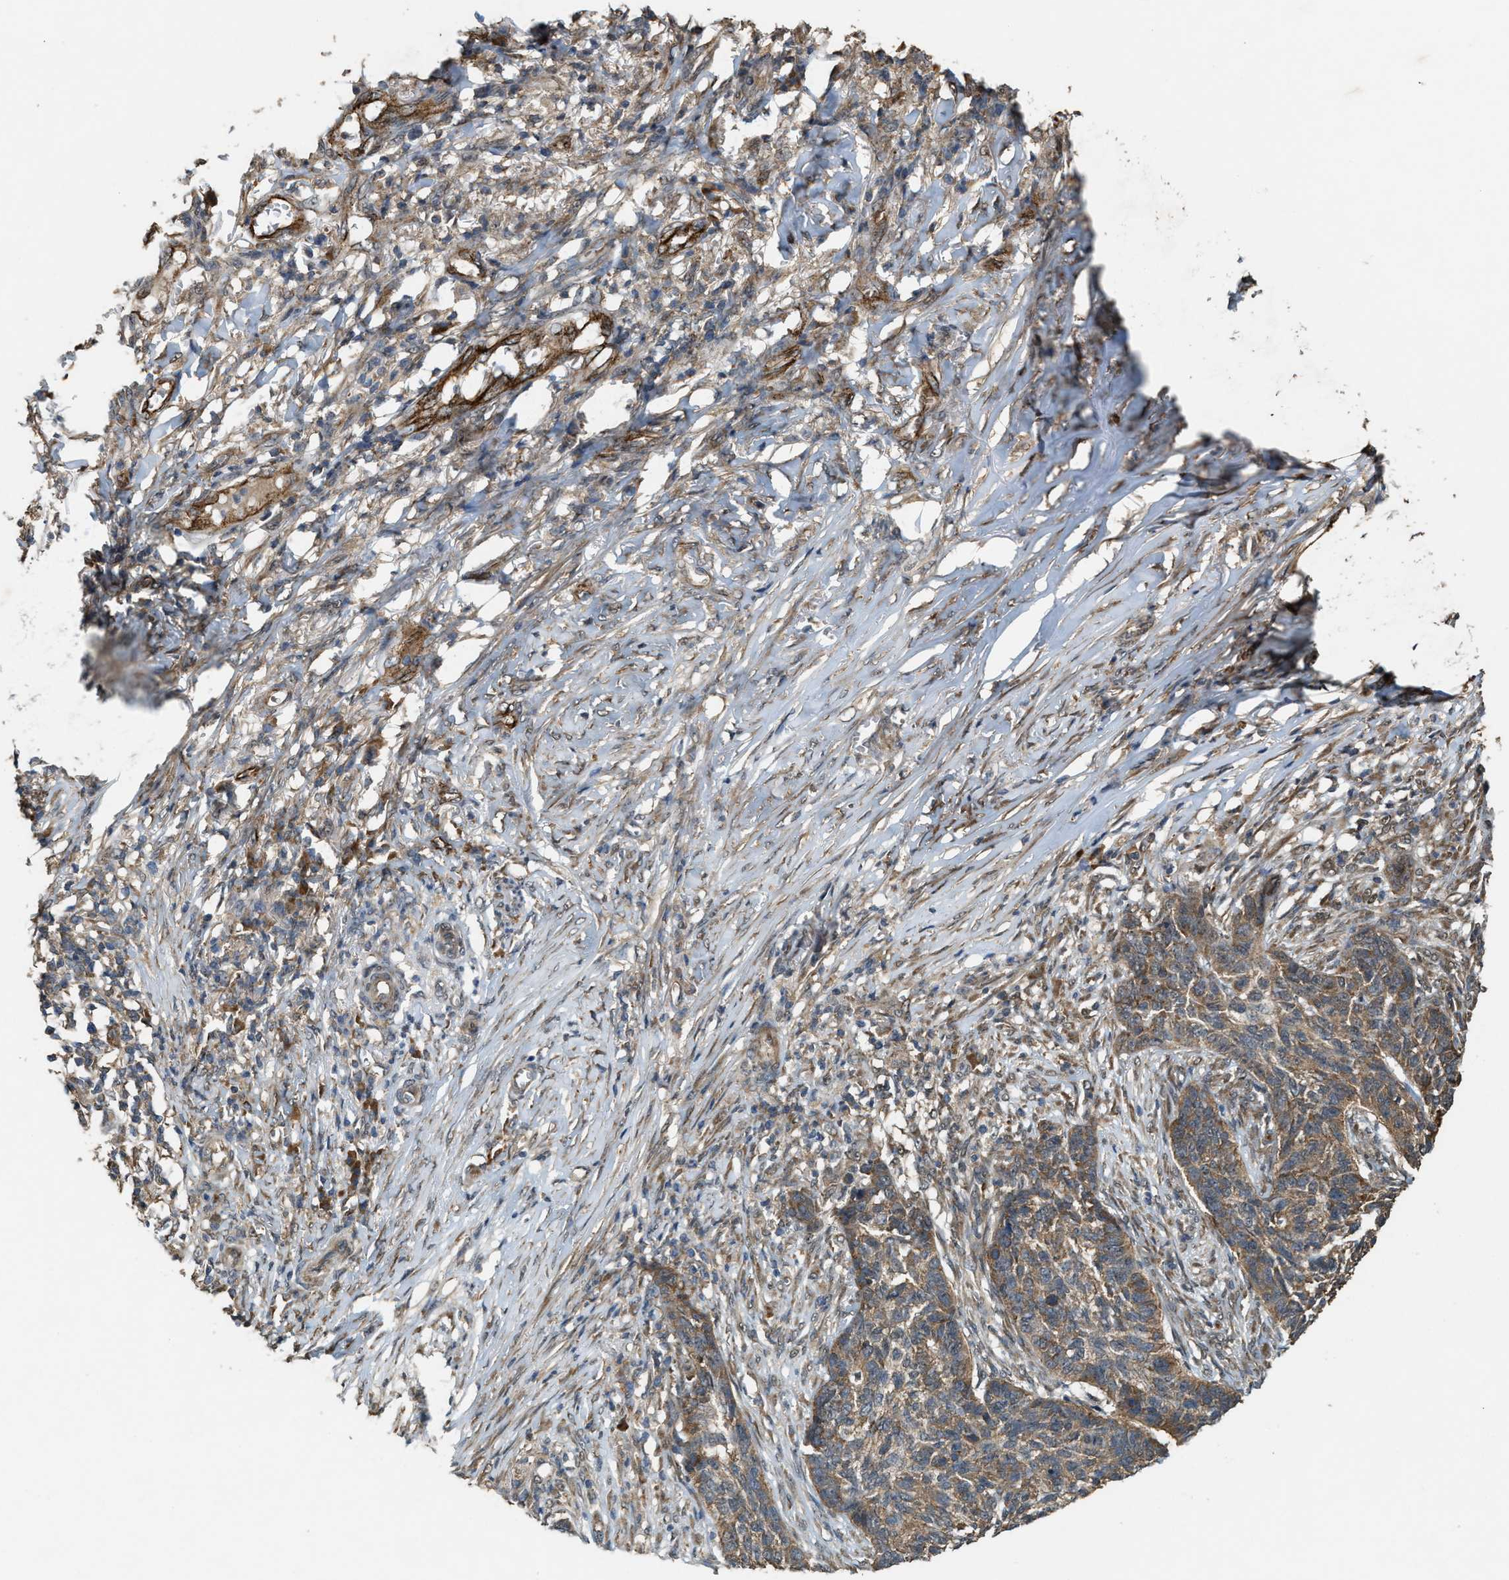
{"staining": {"intensity": "moderate", "quantity": ">75%", "location": "cytoplasmic/membranous"}, "tissue": "skin cancer", "cell_type": "Tumor cells", "image_type": "cancer", "snomed": [{"axis": "morphology", "description": "Basal cell carcinoma"}, {"axis": "topography", "description": "Skin"}], "caption": "DAB immunohistochemical staining of skin cancer shows moderate cytoplasmic/membranous protein staining in about >75% of tumor cells.", "gene": "ARHGEF5", "patient": {"sex": "male", "age": 85}}